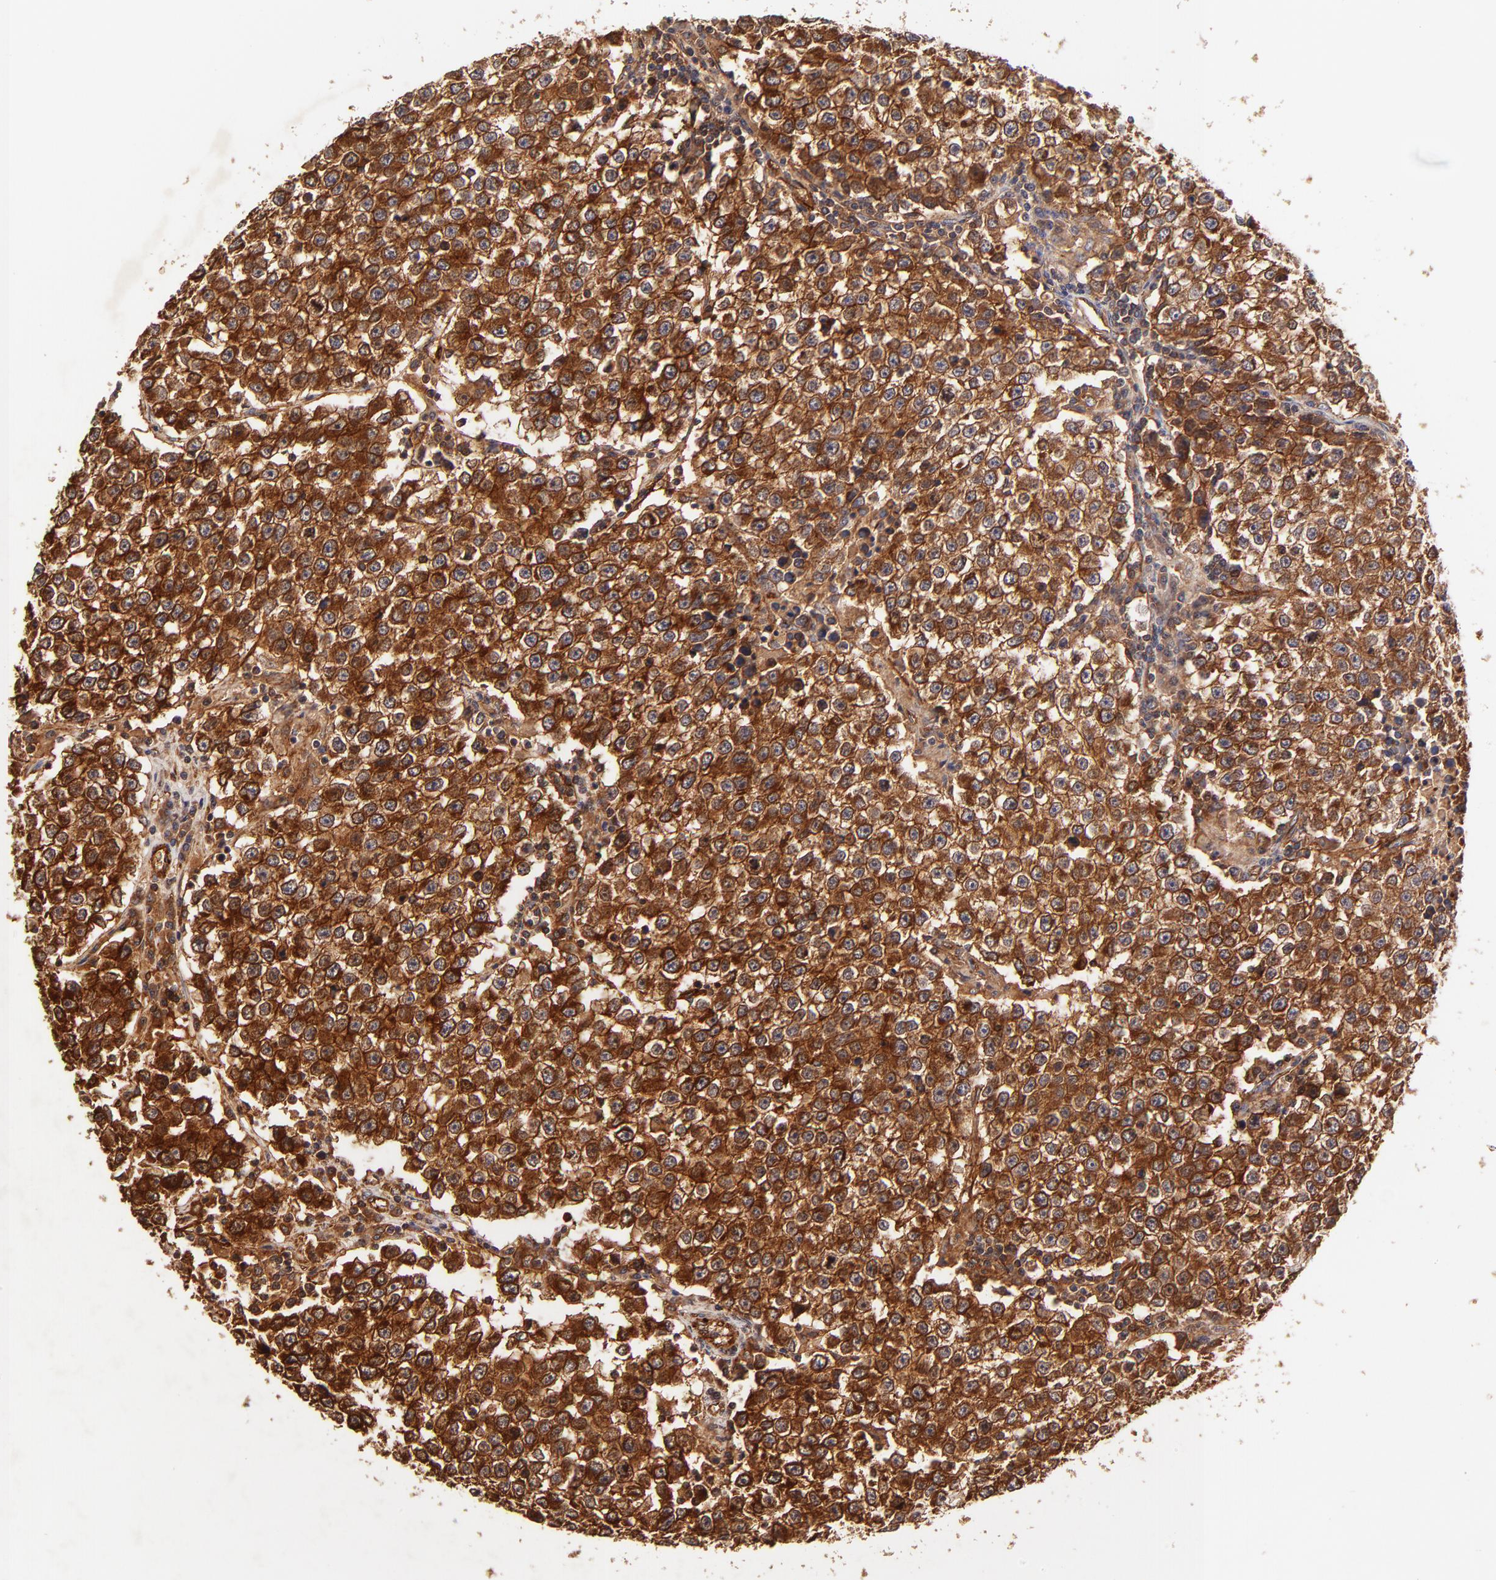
{"staining": {"intensity": "strong", "quantity": ">75%", "location": "cytoplasmic/membranous"}, "tissue": "testis cancer", "cell_type": "Tumor cells", "image_type": "cancer", "snomed": [{"axis": "morphology", "description": "Seminoma, NOS"}, {"axis": "topography", "description": "Testis"}], "caption": "This is a micrograph of immunohistochemistry (IHC) staining of testis cancer (seminoma), which shows strong expression in the cytoplasmic/membranous of tumor cells.", "gene": "ITGB1", "patient": {"sex": "male", "age": 36}}